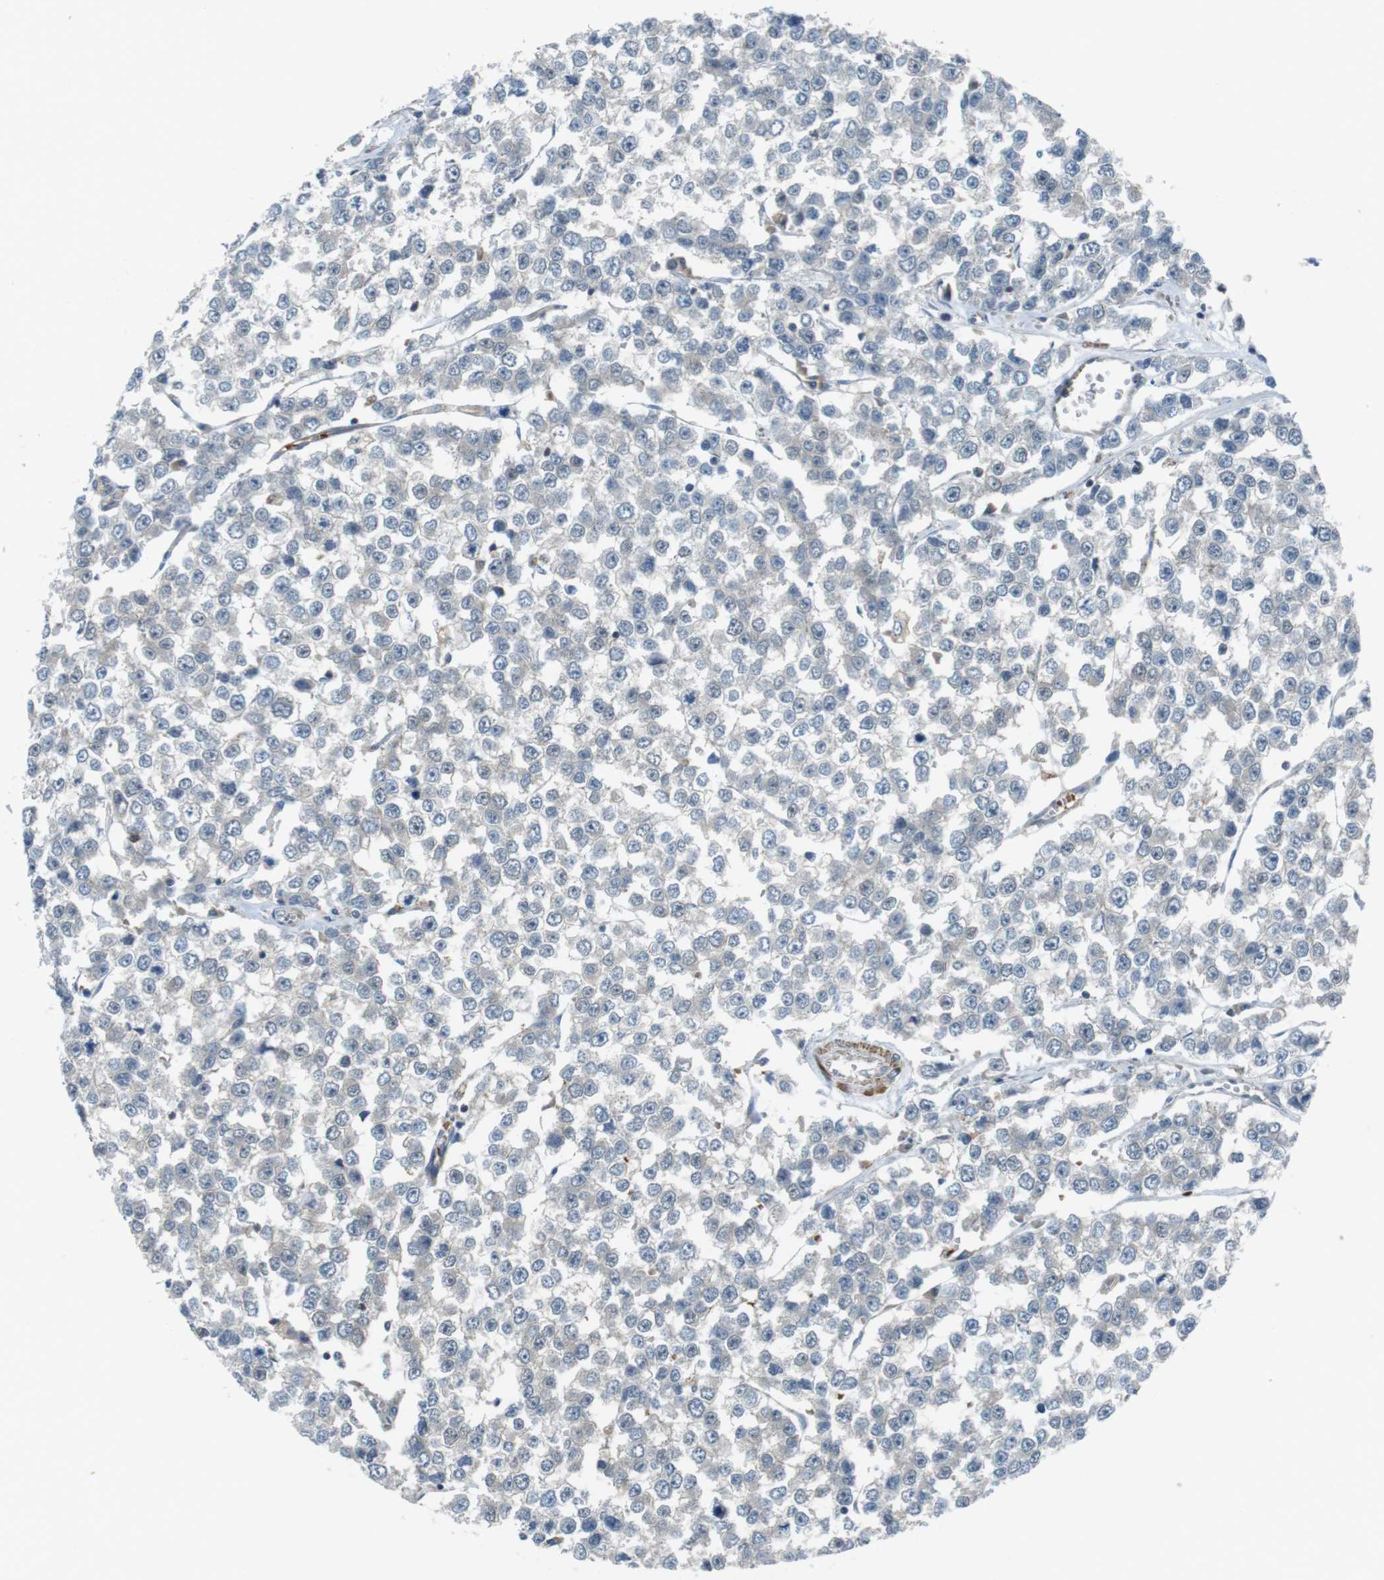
{"staining": {"intensity": "negative", "quantity": "none", "location": "none"}, "tissue": "testis cancer", "cell_type": "Tumor cells", "image_type": "cancer", "snomed": [{"axis": "morphology", "description": "Seminoma, NOS"}, {"axis": "morphology", "description": "Carcinoma, Embryonal, NOS"}, {"axis": "topography", "description": "Testis"}], "caption": "Immunohistochemistry (IHC) image of testis cancer stained for a protein (brown), which displays no positivity in tumor cells.", "gene": "LRRC3B", "patient": {"sex": "male", "age": 52}}